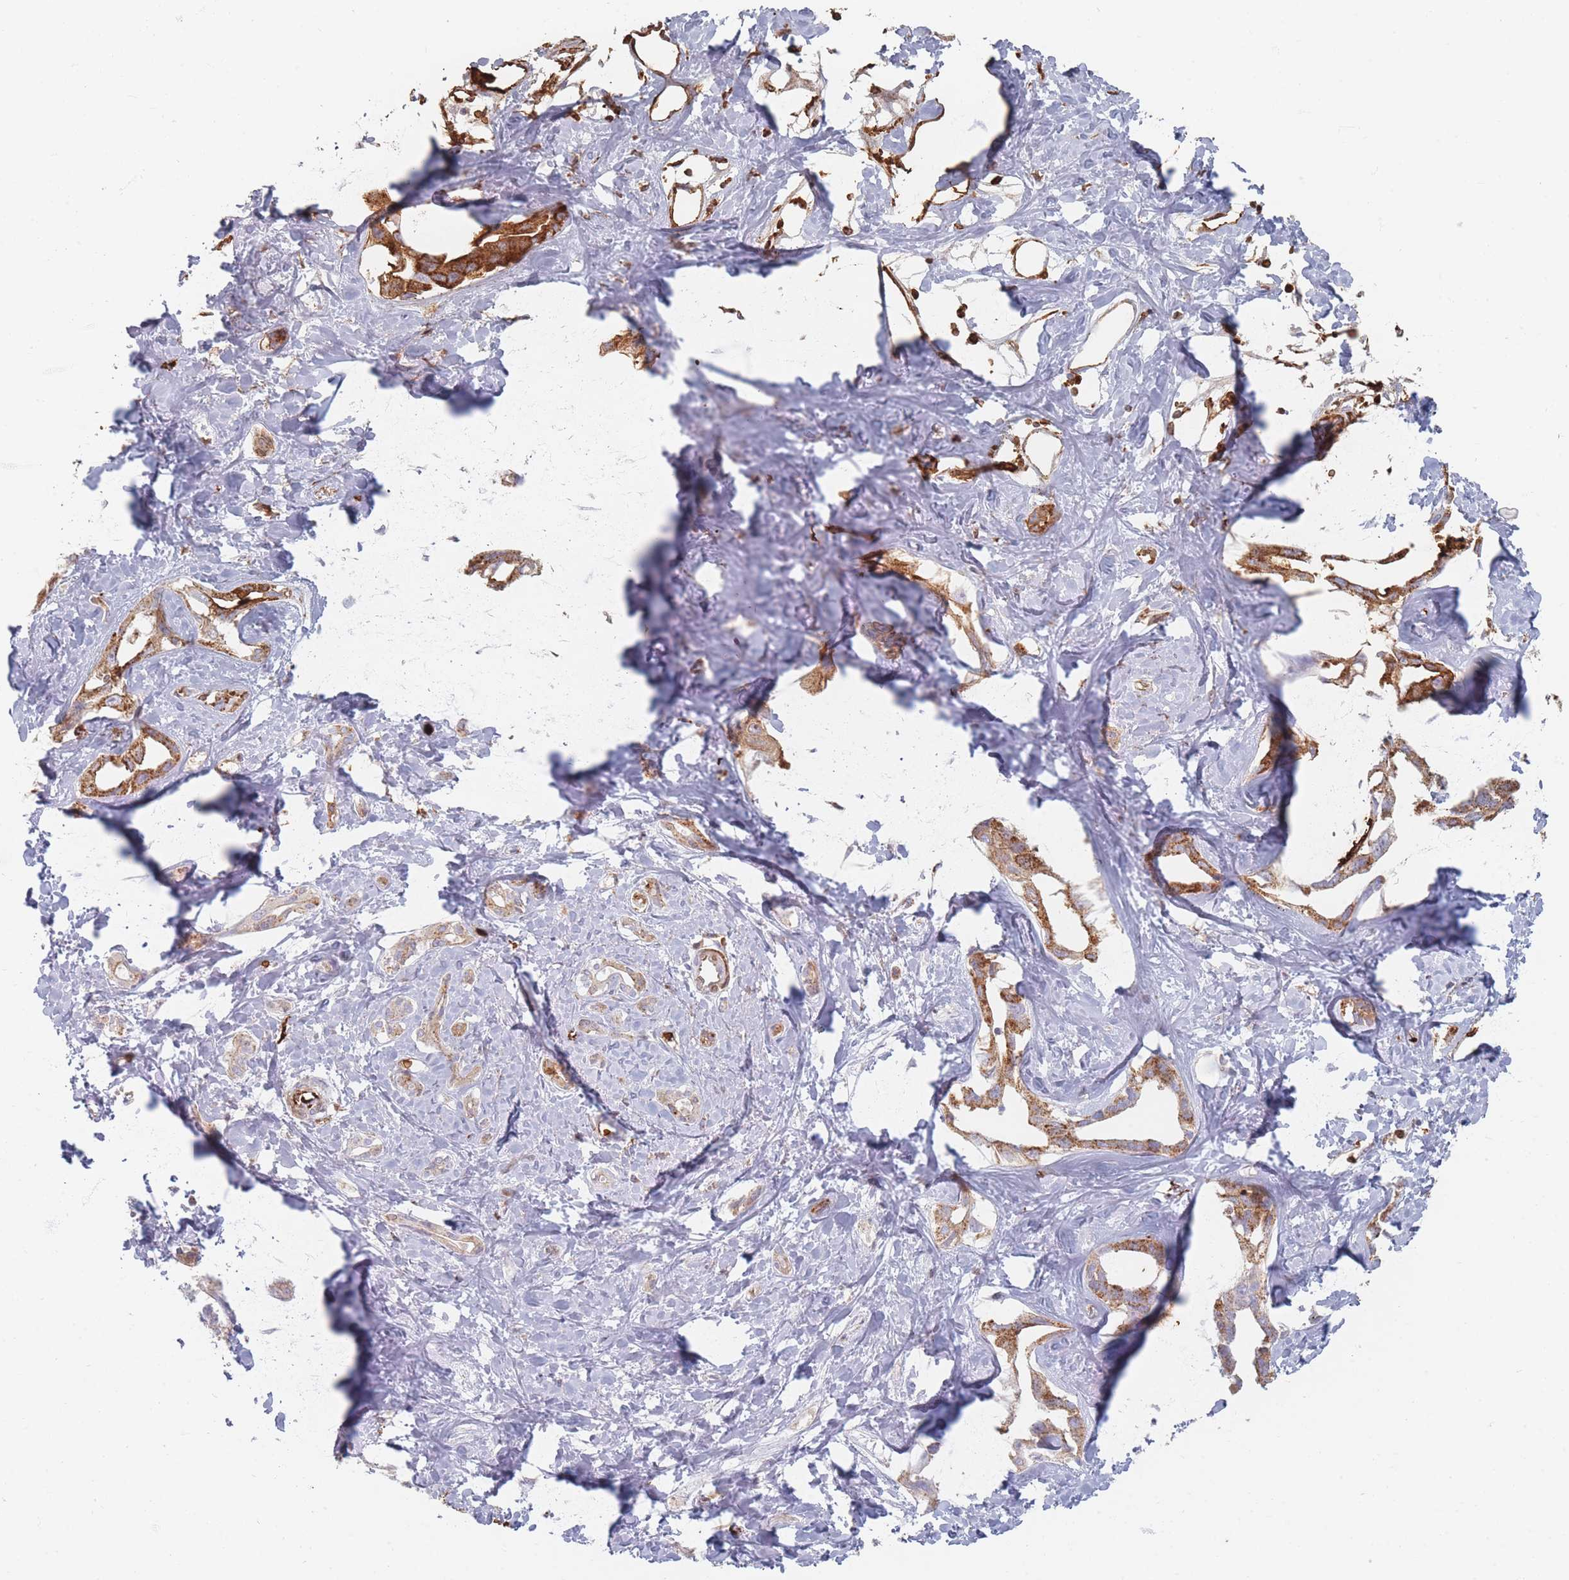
{"staining": {"intensity": "moderate", "quantity": "25%-75%", "location": "cytoplasmic/membranous"}, "tissue": "liver cancer", "cell_type": "Tumor cells", "image_type": "cancer", "snomed": [{"axis": "morphology", "description": "Cholangiocarcinoma"}, {"axis": "topography", "description": "Liver"}], "caption": "Moderate cytoplasmic/membranous protein expression is identified in approximately 25%-75% of tumor cells in liver cholangiocarcinoma. The protein is shown in brown color, while the nuclei are stained blue.", "gene": "SLC2A6", "patient": {"sex": "male", "age": 59}}